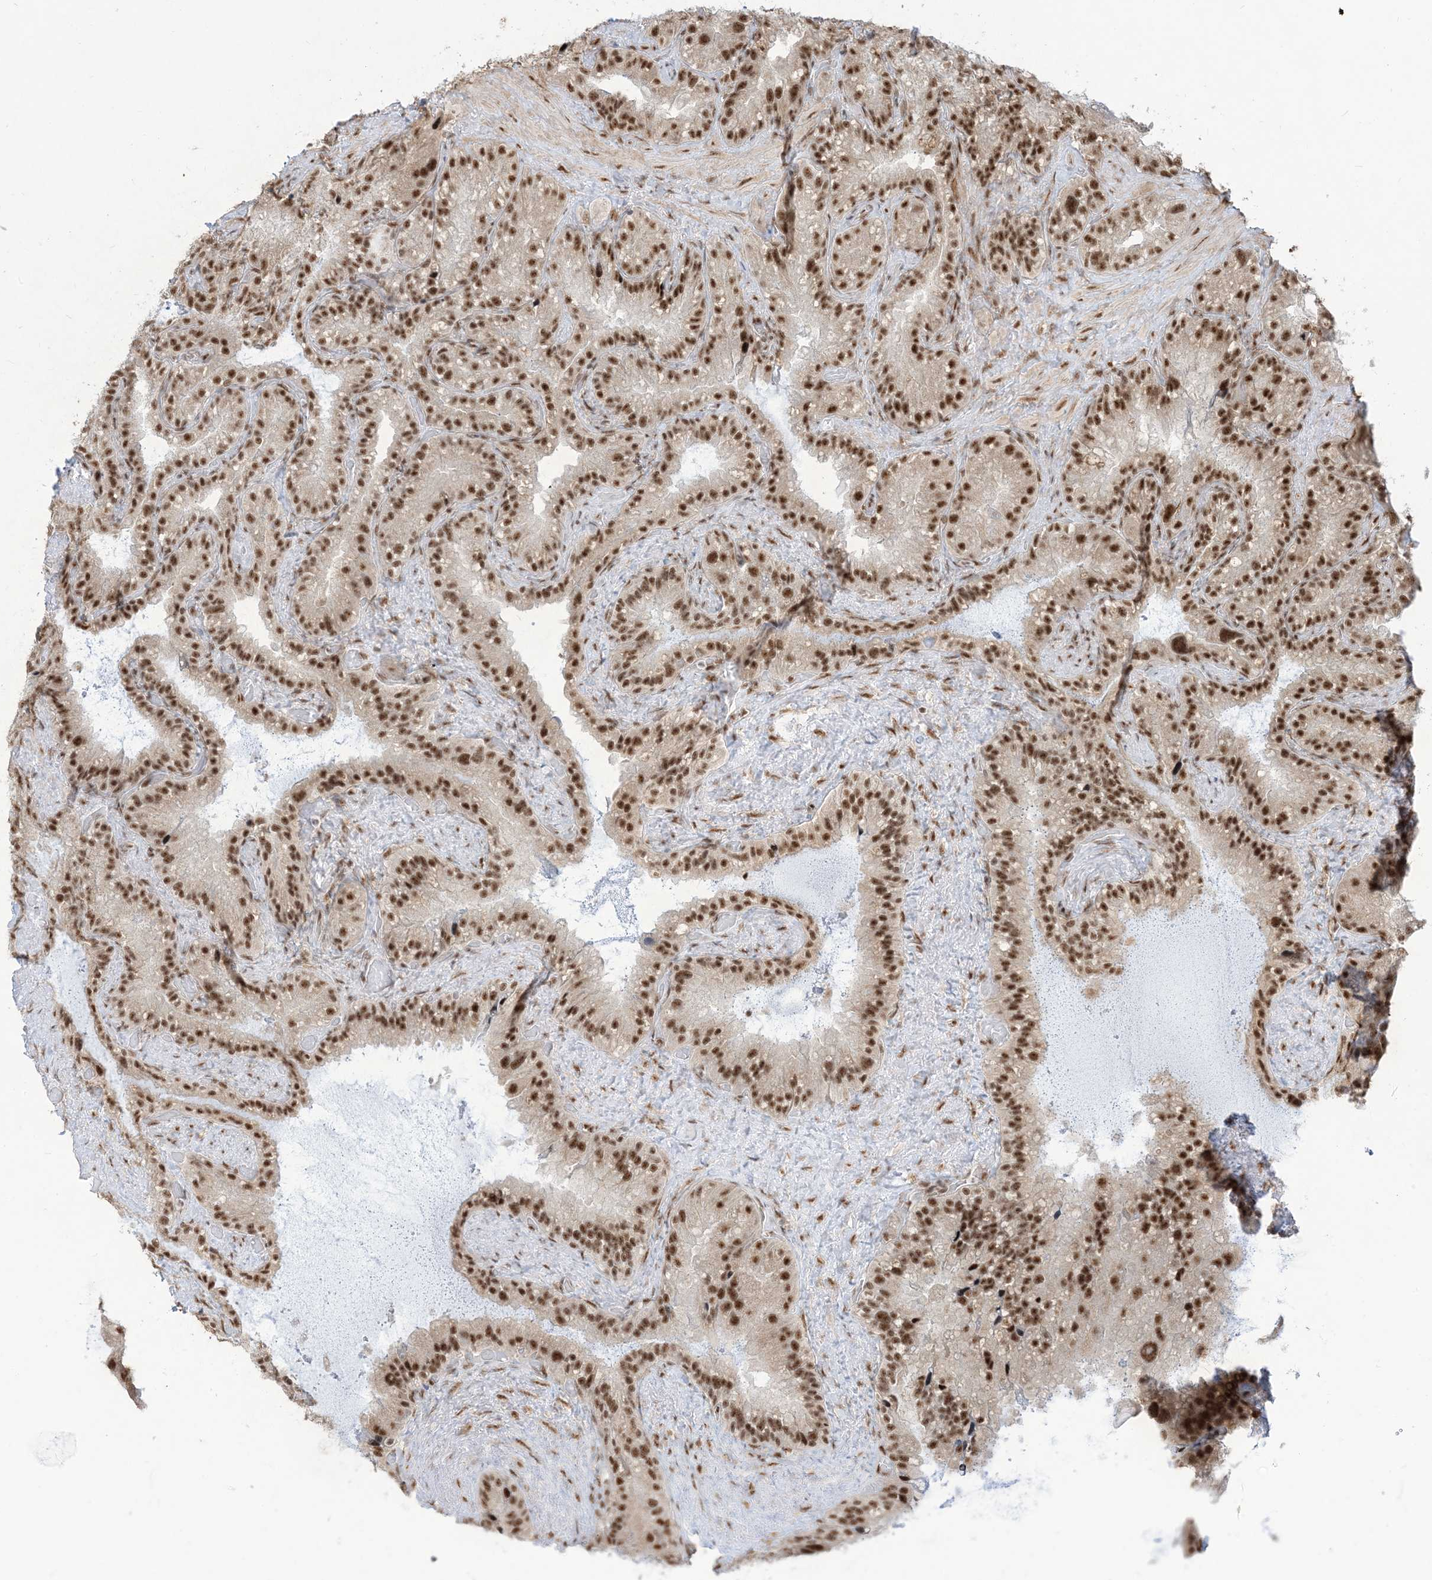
{"staining": {"intensity": "strong", "quantity": ">75%", "location": "nuclear"}, "tissue": "seminal vesicle", "cell_type": "Glandular cells", "image_type": "normal", "snomed": [{"axis": "morphology", "description": "Normal tissue, NOS"}, {"axis": "topography", "description": "Prostate"}, {"axis": "topography", "description": "Seminal veicle"}], "caption": "DAB immunohistochemical staining of unremarkable human seminal vesicle demonstrates strong nuclear protein staining in about >75% of glandular cells. The protein of interest is stained brown, and the nuclei are stained in blue (DAB IHC with brightfield microscopy, high magnification).", "gene": "ARGLU1", "patient": {"sex": "male", "age": 68}}